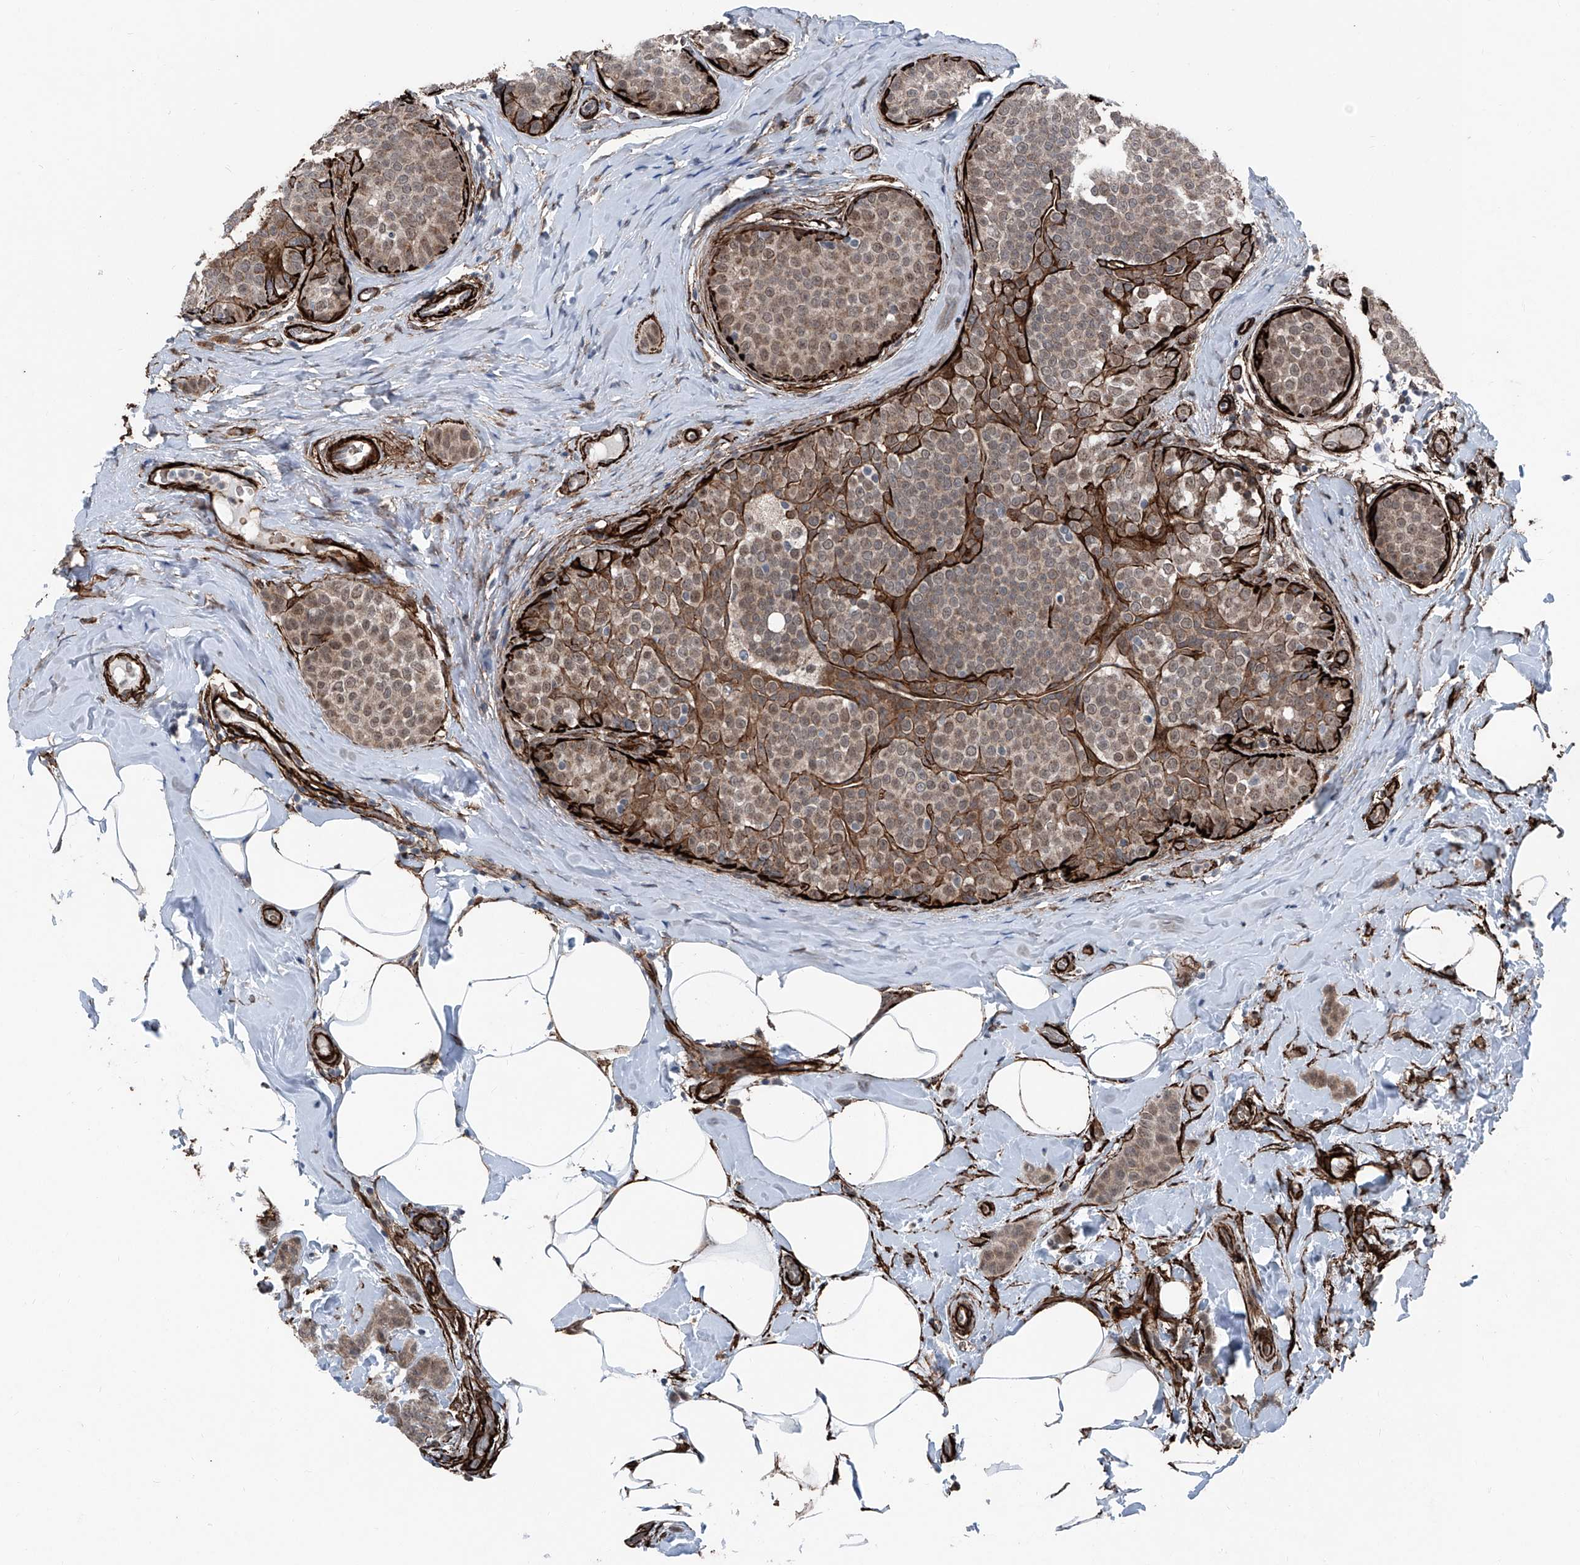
{"staining": {"intensity": "weak", "quantity": ">75%", "location": "cytoplasmic/membranous,nuclear"}, "tissue": "breast cancer", "cell_type": "Tumor cells", "image_type": "cancer", "snomed": [{"axis": "morphology", "description": "Lobular carcinoma, in situ"}, {"axis": "morphology", "description": "Lobular carcinoma"}, {"axis": "topography", "description": "Breast"}], "caption": "A low amount of weak cytoplasmic/membranous and nuclear staining is present in about >75% of tumor cells in breast lobular carcinoma tissue.", "gene": "COA7", "patient": {"sex": "female", "age": 41}}